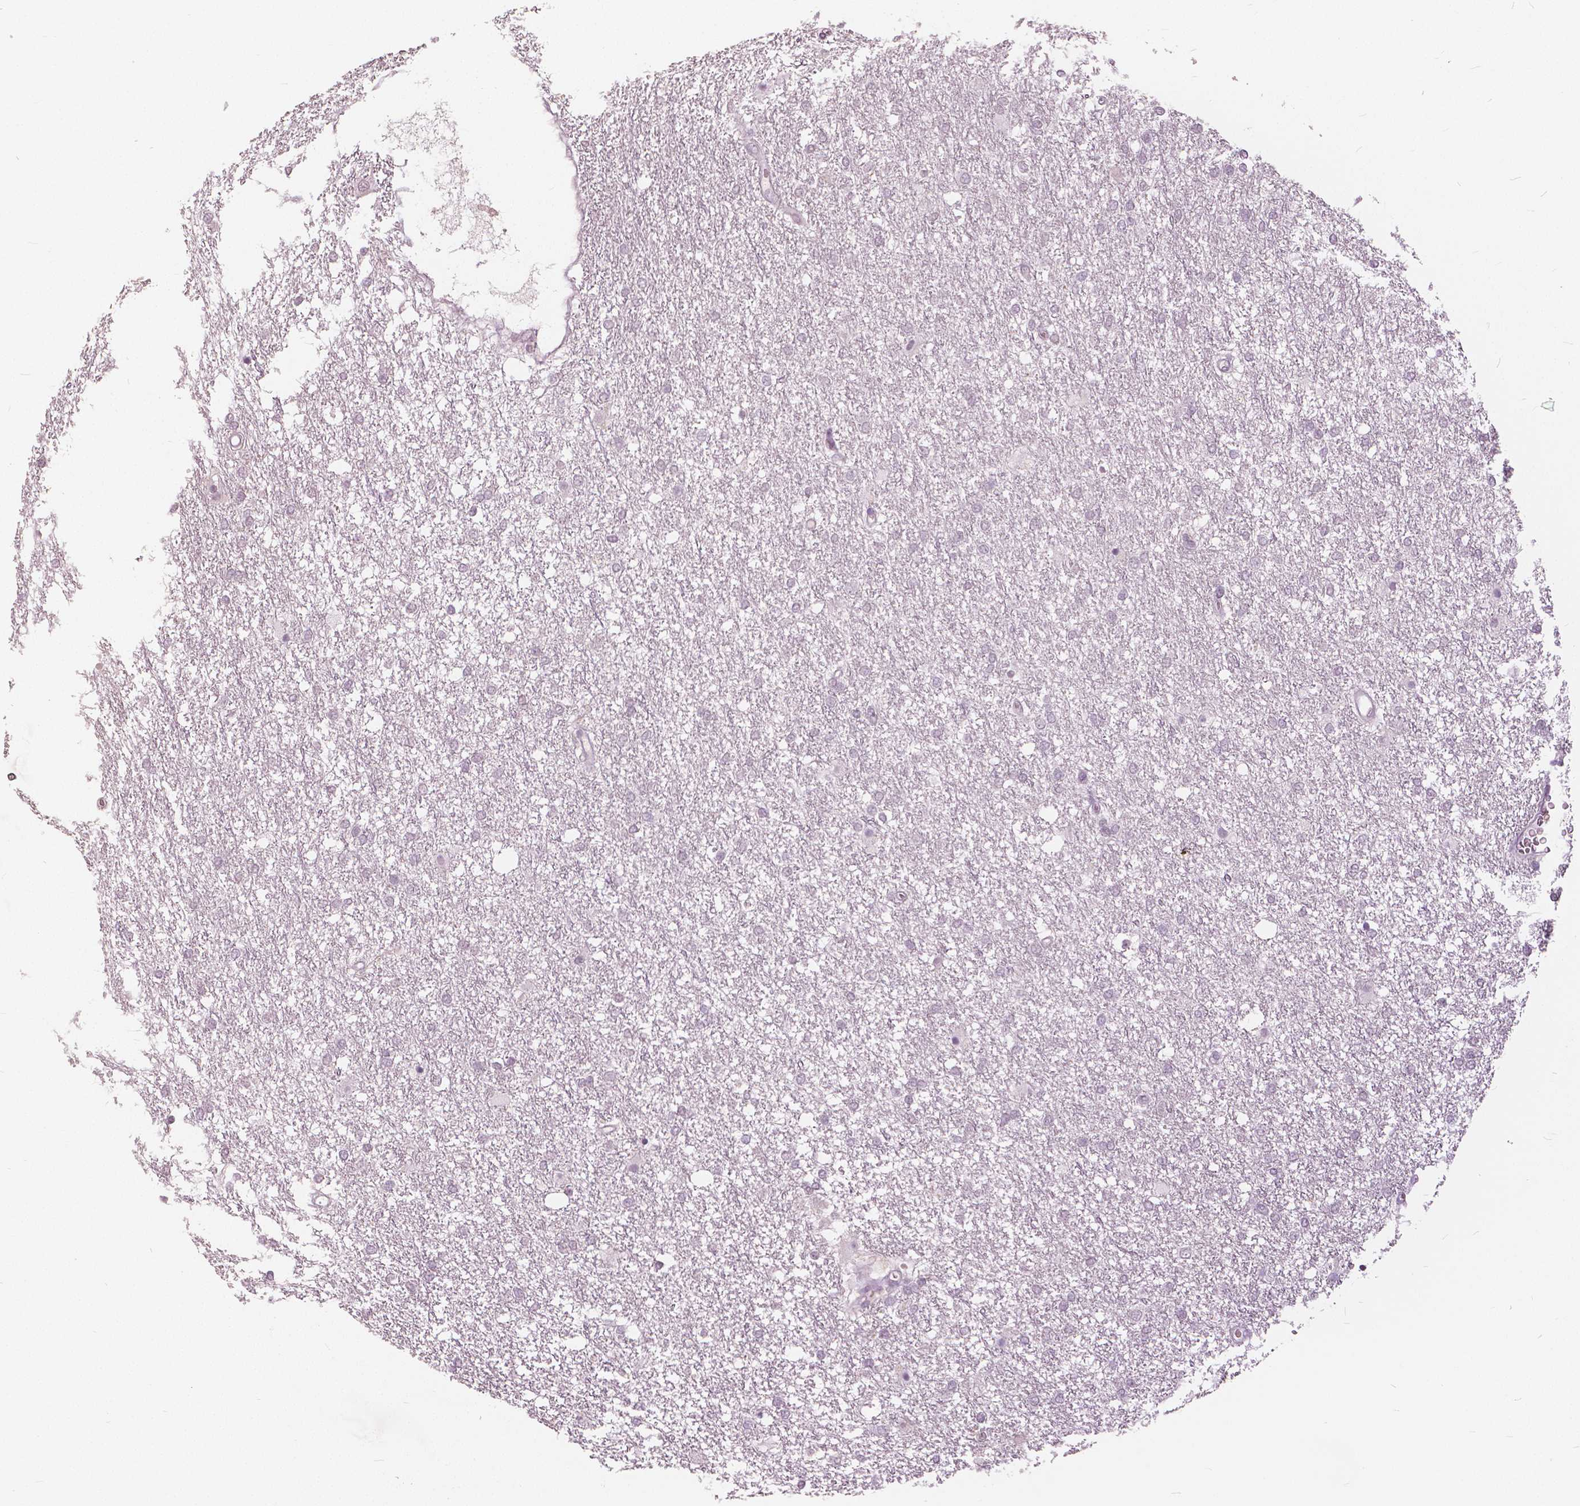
{"staining": {"intensity": "negative", "quantity": "none", "location": "none"}, "tissue": "glioma", "cell_type": "Tumor cells", "image_type": "cancer", "snomed": [{"axis": "morphology", "description": "Glioma, malignant, High grade"}, {"axis": "topography", "description": "Brain"}], "caption": "DAB (3,3'-diaminobenzidine) immunohistochemical staining of human high-grade glioma (malignant) exhibits no significant positivity in tumor cells.", "gene": "NANOG", "patient": {"sex": "female", "age": 61}}